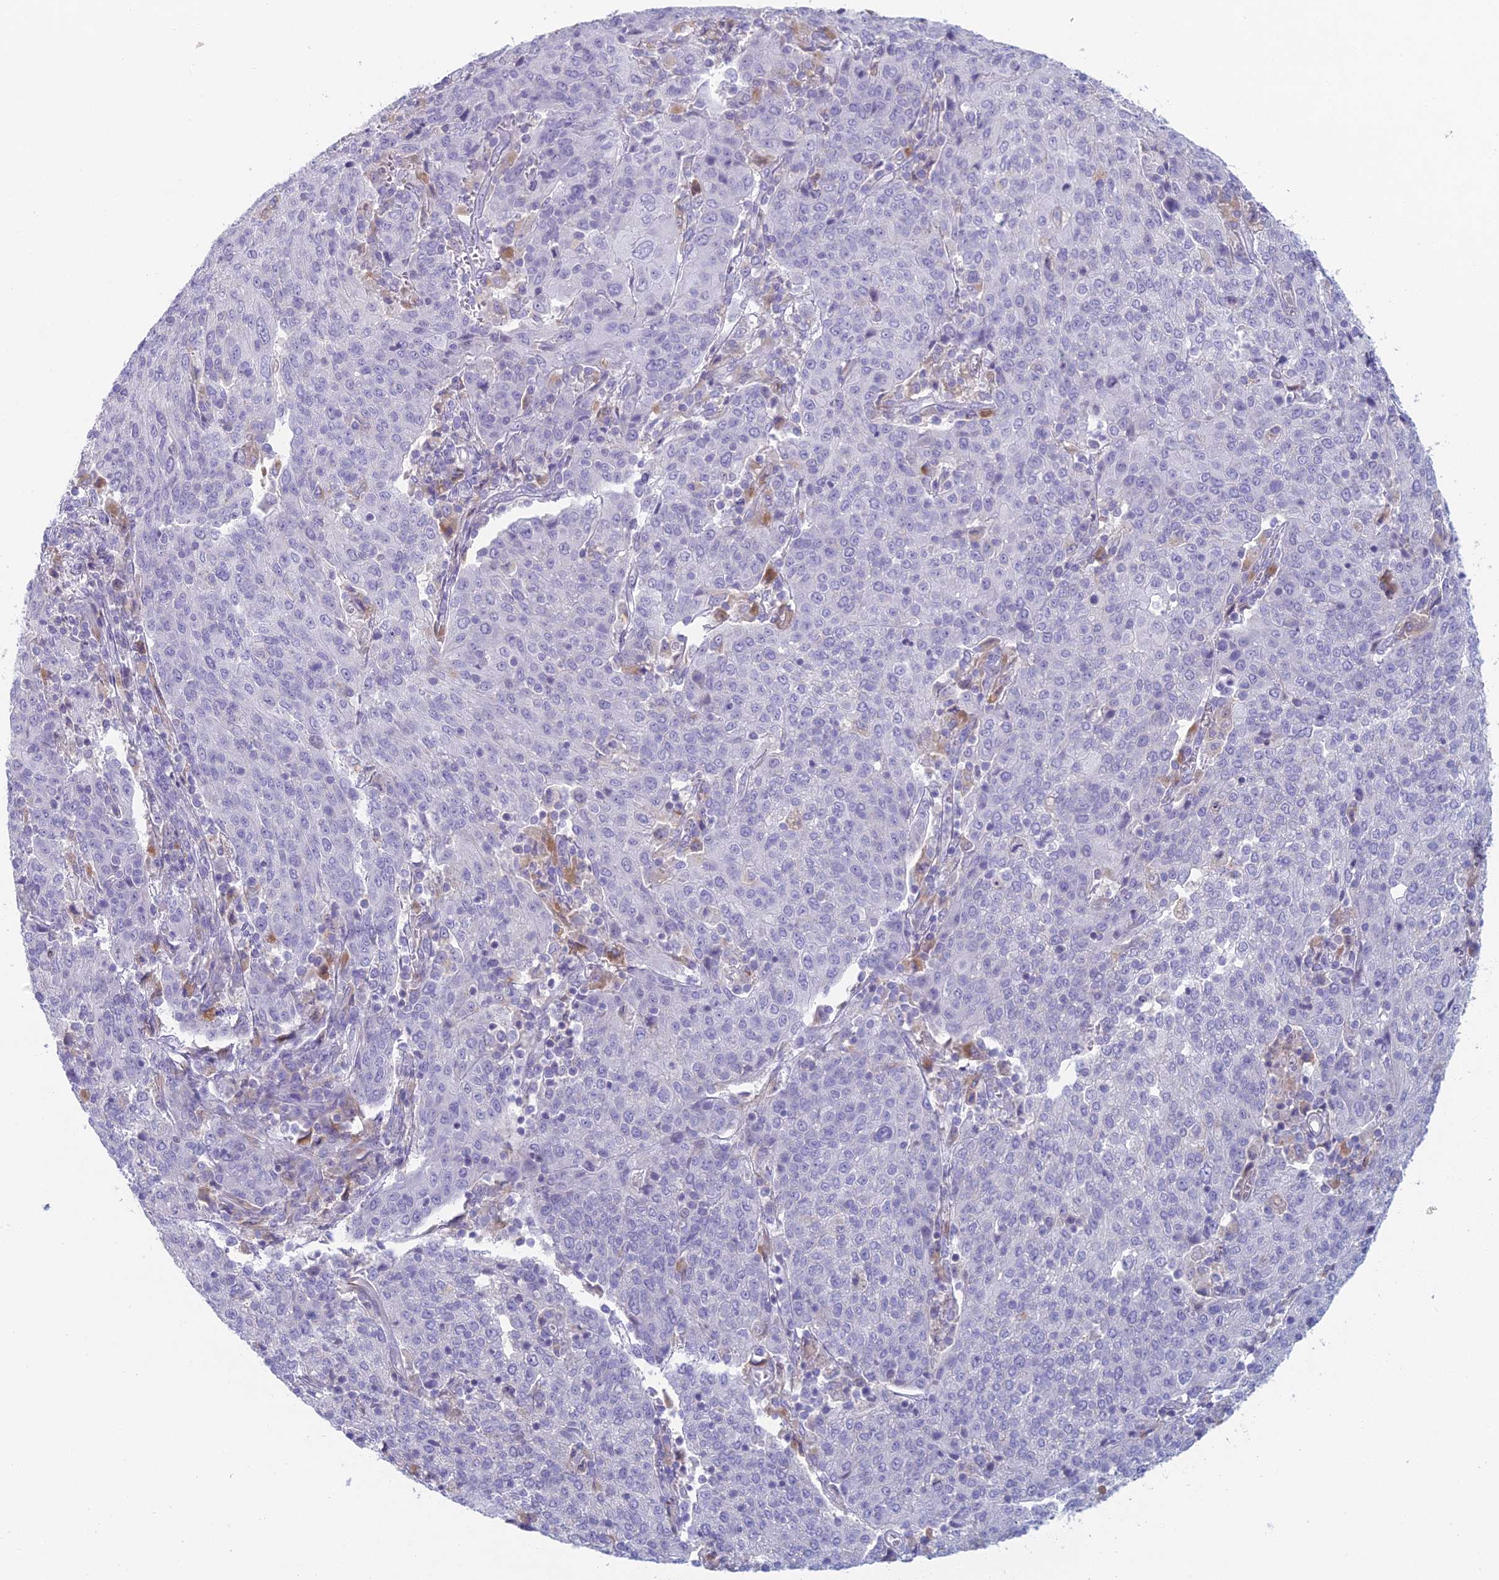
{"staining": {"intensity": "negative", "quantity": "none", "location": "none"}, "tissue": "cervical cancer", "cell_type": "Tumor cells", "image_type": "cancer", "snomed": [{"axis": "morphology", "description": "Squamous cell carcinoma, NOS"}, {"axis": "topography", "description": "Cervix"}], "caption": "Immunohistochemistry histopathology image of neoplastic tissue: cervical squamous cell carcinoma stained with DAB (3,3'-diaminobenzidine) demonstrates no significant protein staining in tumor cells.", "gene": "FERD3L", "patient": {"sex": "female", "age": 67}}